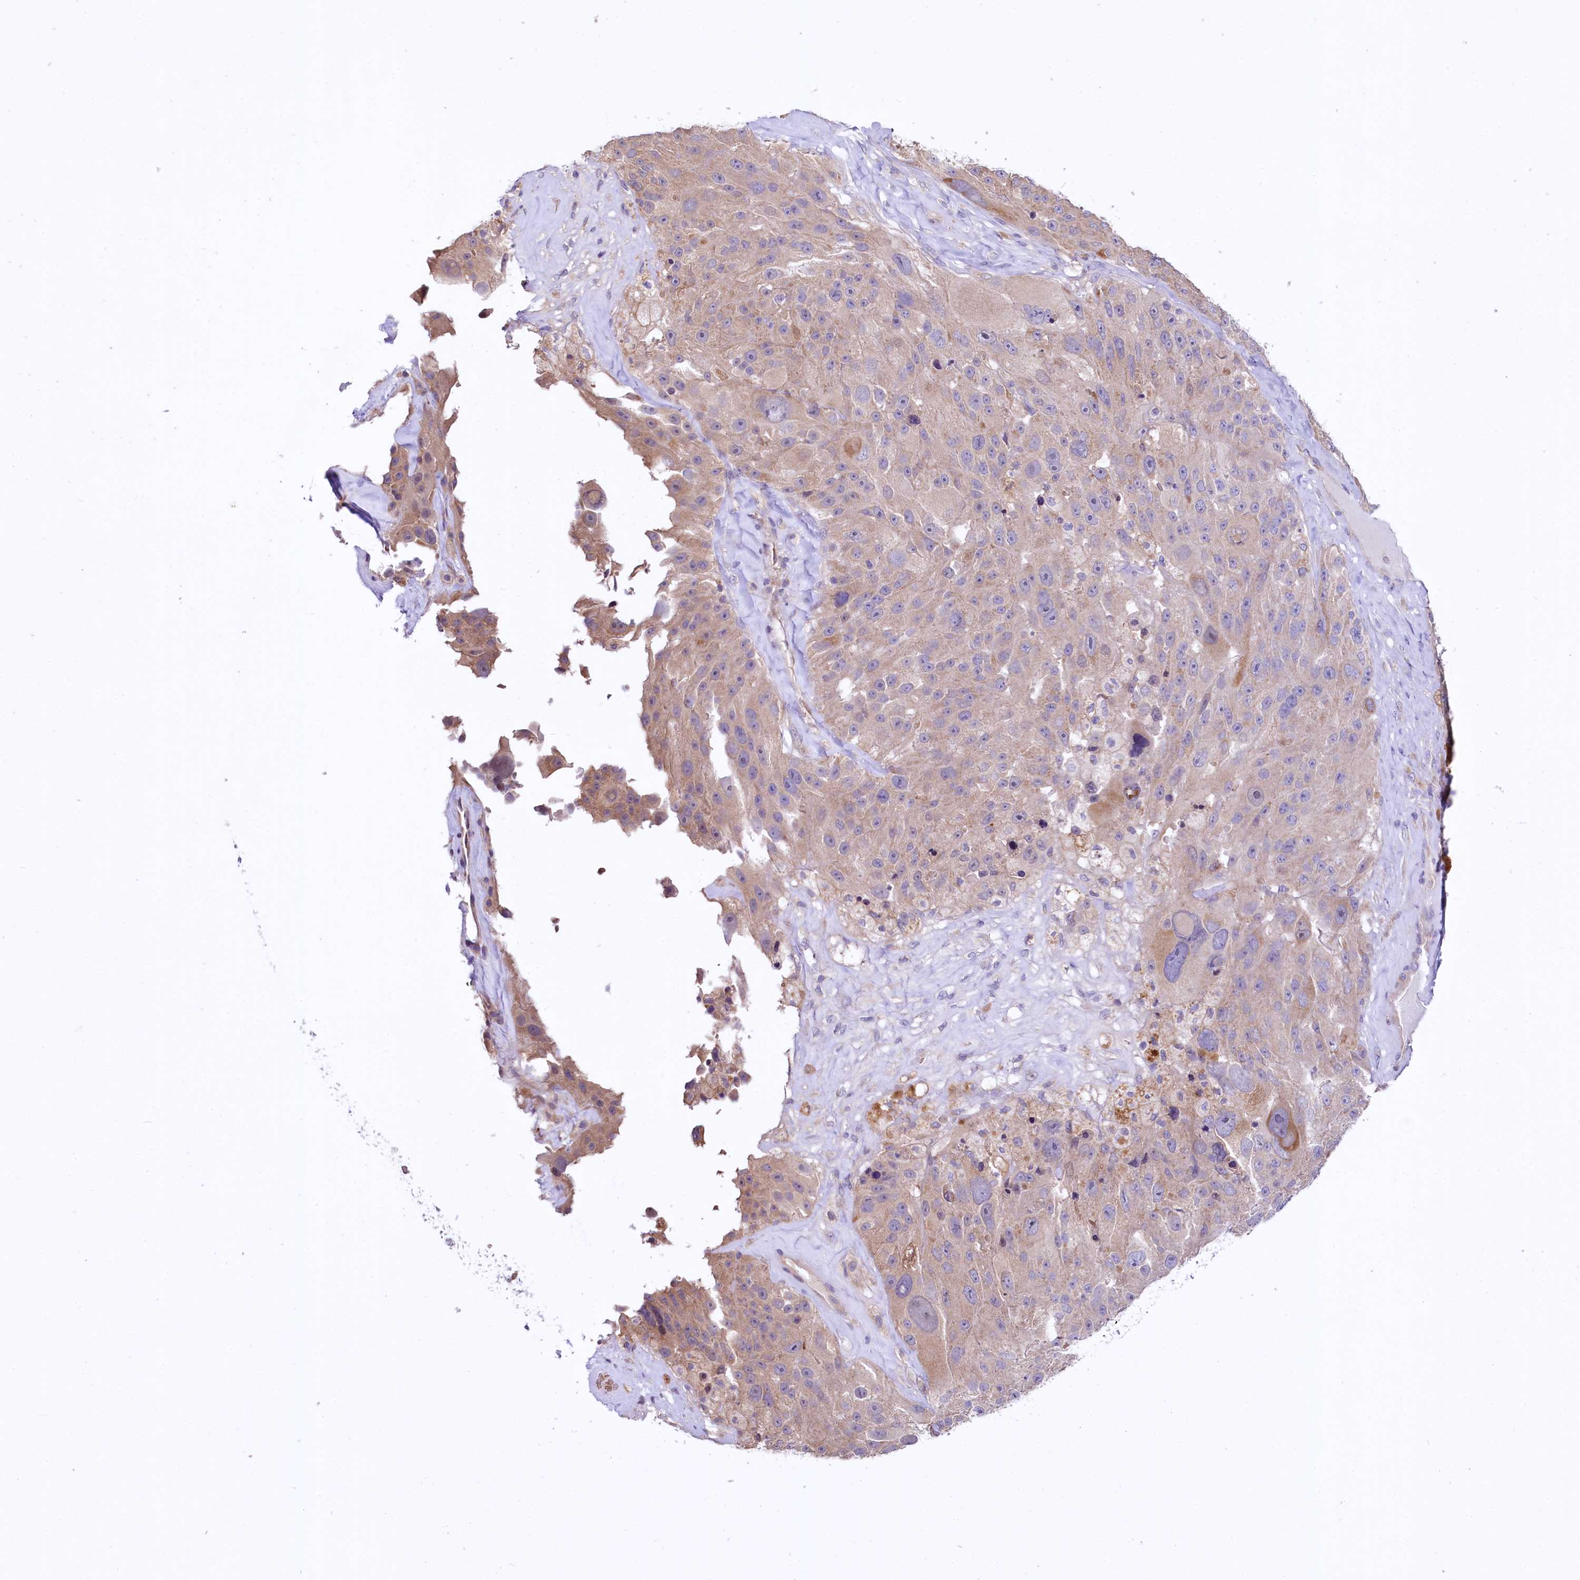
{"staining": {"intensity": "moderate", "quantity": ">75%", "location": "cytoplasmic/membranous"}, "tissue": "melanoma", "cell_type": "Tumor cells", "image_type": "cancer", "snomed": [{"axis": "morphology", "description": "Malignant melanoma, Metastatic site"}, {"axis": "topography", "description": "Lymph node"}], "caption": "Immunohistochemistry photomicrograph of neoplastic tissue: malignant melanoma (metastatic site) stained using IHC reveals medium levels of moderate protein expression localized specifically in the cytoplasmic/membranous of tumor cells, appearing as a cytoplasmic/membranous brown color.", "gene": "CEP295", "patient": {"sex": "male", "age": 62}}